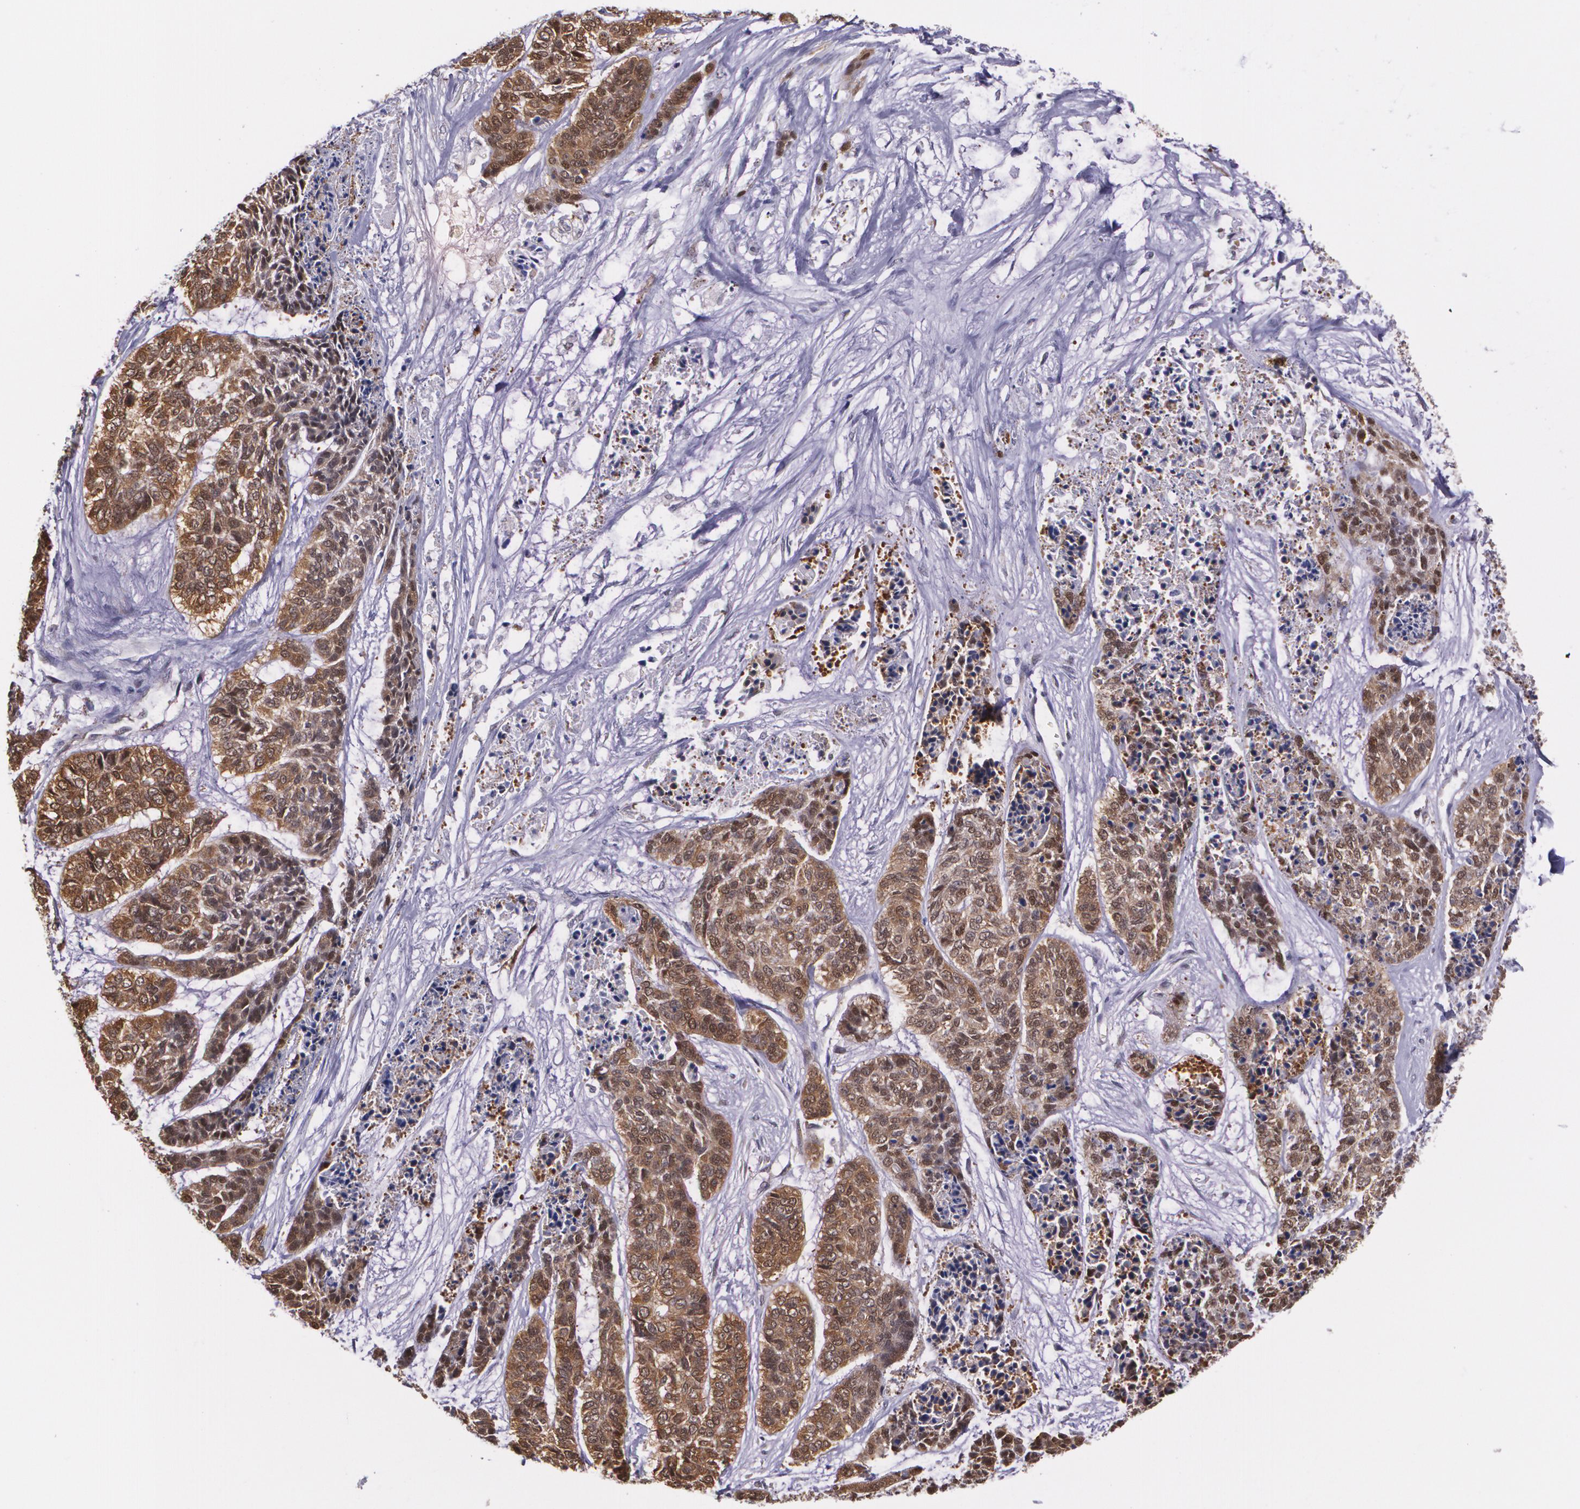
{"staining": {"intensity": "strong", "quantity": ">75%", "location": "cytoplasmic/membranous"}, "tissue": "skin cancer", "cell_type": "Tumor cells", "image_type": "cancer", "snomed": [{"axis": "morphology", "description": "Basal cell carcinoma"}, {"axis": "topography", "description": "Skin"}], "caption": "This histopathology image shows immunohistochemistry (IHC) staining of basal cell carcinoma (skin), with high strong cytoplasmic/membranous staining in about >75% of tumor cells.", "gene": "HSPH1", "patient": {"sex": "female", "age": 64}}